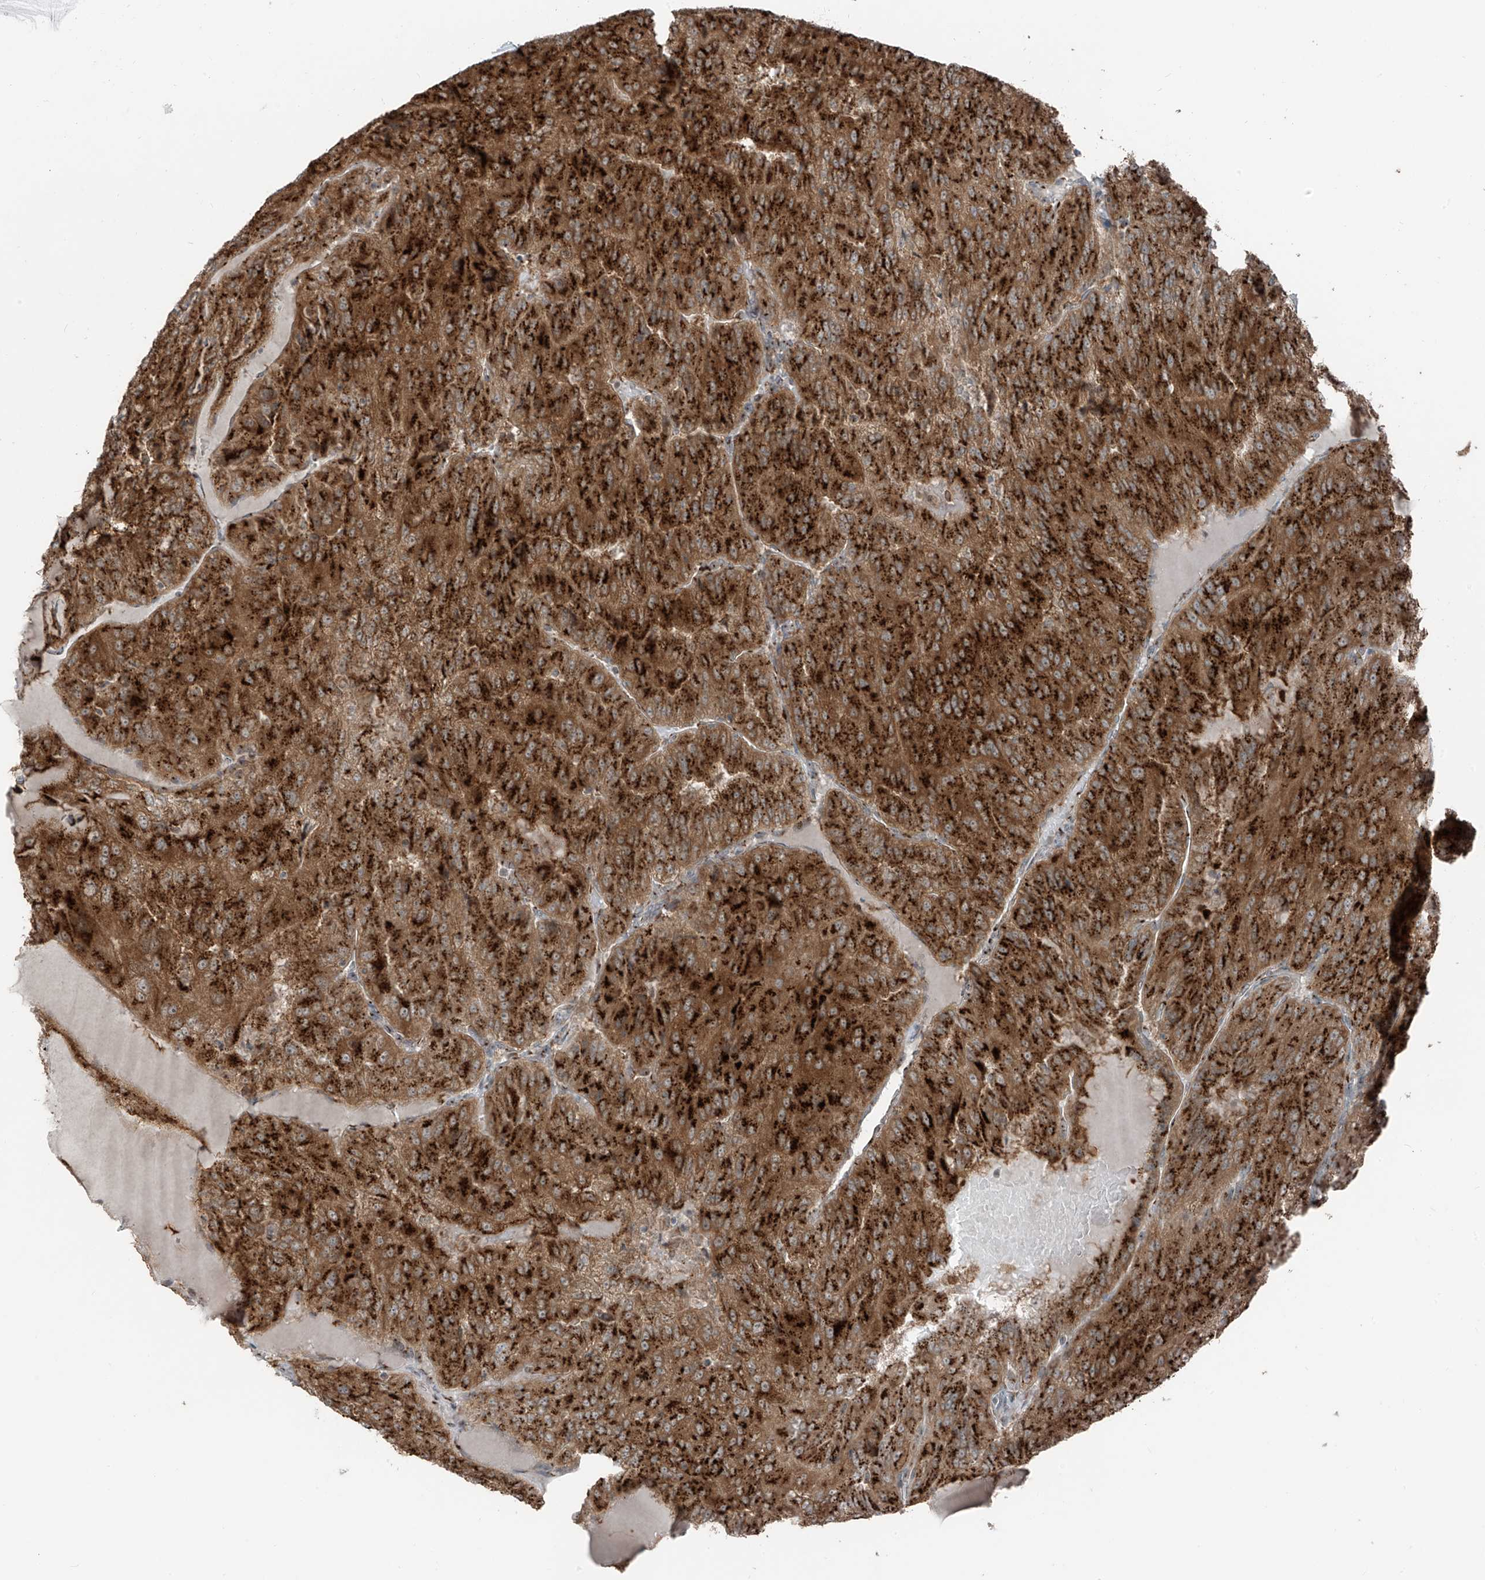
{"staining": {"intensity": "strong", "quantity": ">75%", "location": "cytoplasmic/membranous"}, "tissue": "renal cancer", "cell_type": "Tumor cells", "image_type": "cancer", "snomed": [{"axis": "morphology", "description": "Adenocarcinoma, NOS"}, {"axis": "topography", "description": "Kidney"}], "caption": "Immunohistochemical staining of renal cancer (adenocarcinoma) displays high levels of strong cytoplasmic/membranous expression in approximately >75% of tumor cells.", "gene": "ERLEC1", "patient": {"sex": "female", "age": 63}}